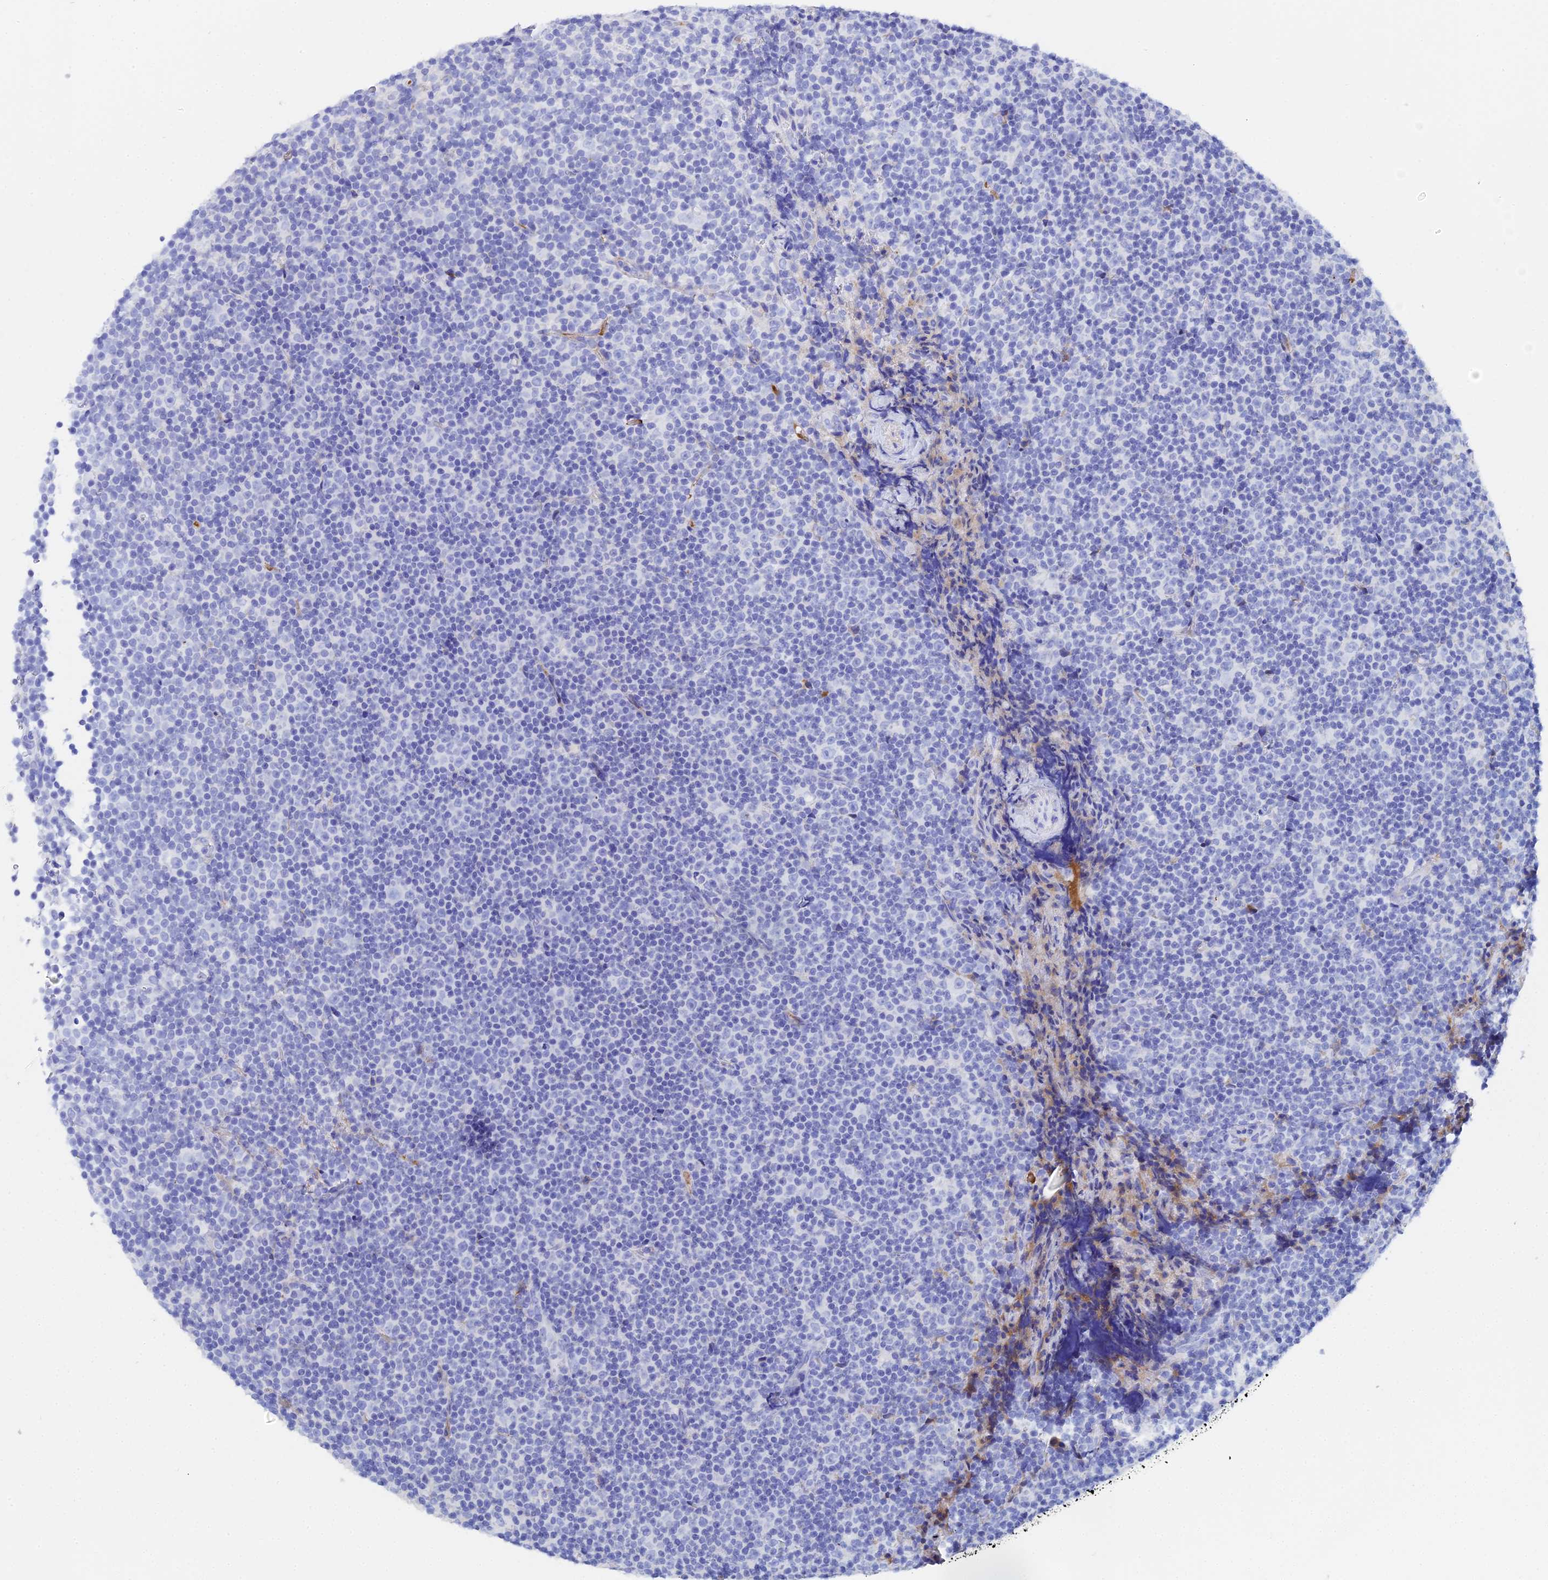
{"staining": {"intensity": "negative", "quantity": "none", "location": "none"}, "tissue": "lymphoma", "cell_type": "Tumor cells", "image_type": "cancer", "snomed": [{"axis": "morphology", "description": "Malignant lymphoma, non-Hodgkin's type, Low grade"}, {"axis": "topography", "description": "Lymph node"}], "caption": "Immunohistochemical staining of malignant lymphoma, non-Hodgkin's type (low-grade) reveals no significant expression in tumor cells.", "gene": "CELA3A", "patient": {"sex": "female", "age": 67}}